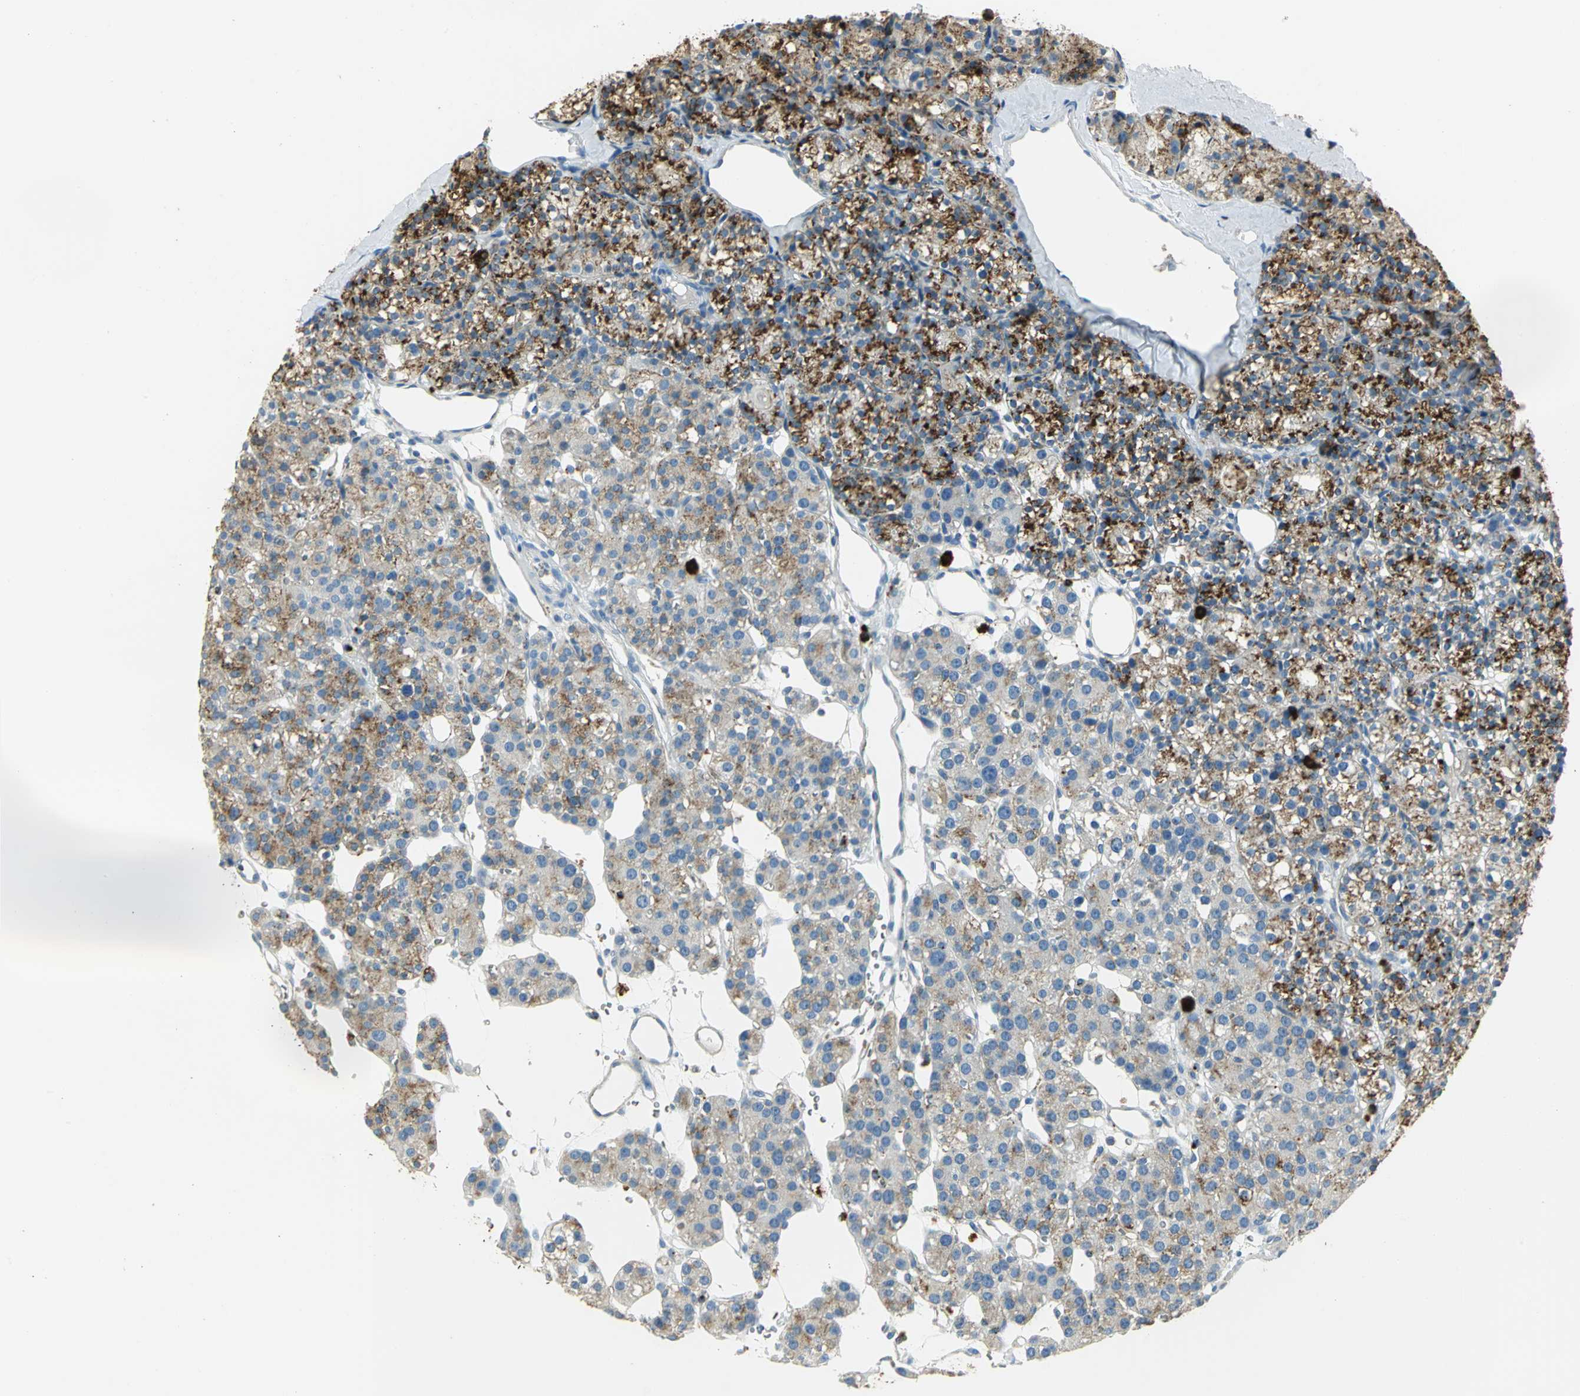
{"staining": {"intensity": "strong", "quantity": ">75%", "location": "cytoplasmic/membranous"}, "tissue": "parathyroid gland", "cell_type": "Glandular cells", "image_type": "normal", "snomed": [{"axis": "morphology", "description": "Normal tissue, NOS"}, {"axis": "topography", "description": "Parathyroid gland"}], "caption": "Brown immunohistochemical staining in benign parathyroid gland shows strong cytoplasmic/membranous staining in approximately >75% of glandular cells.", "gene": "ARSA", "patient": {"sex": "female", "age": 64}}